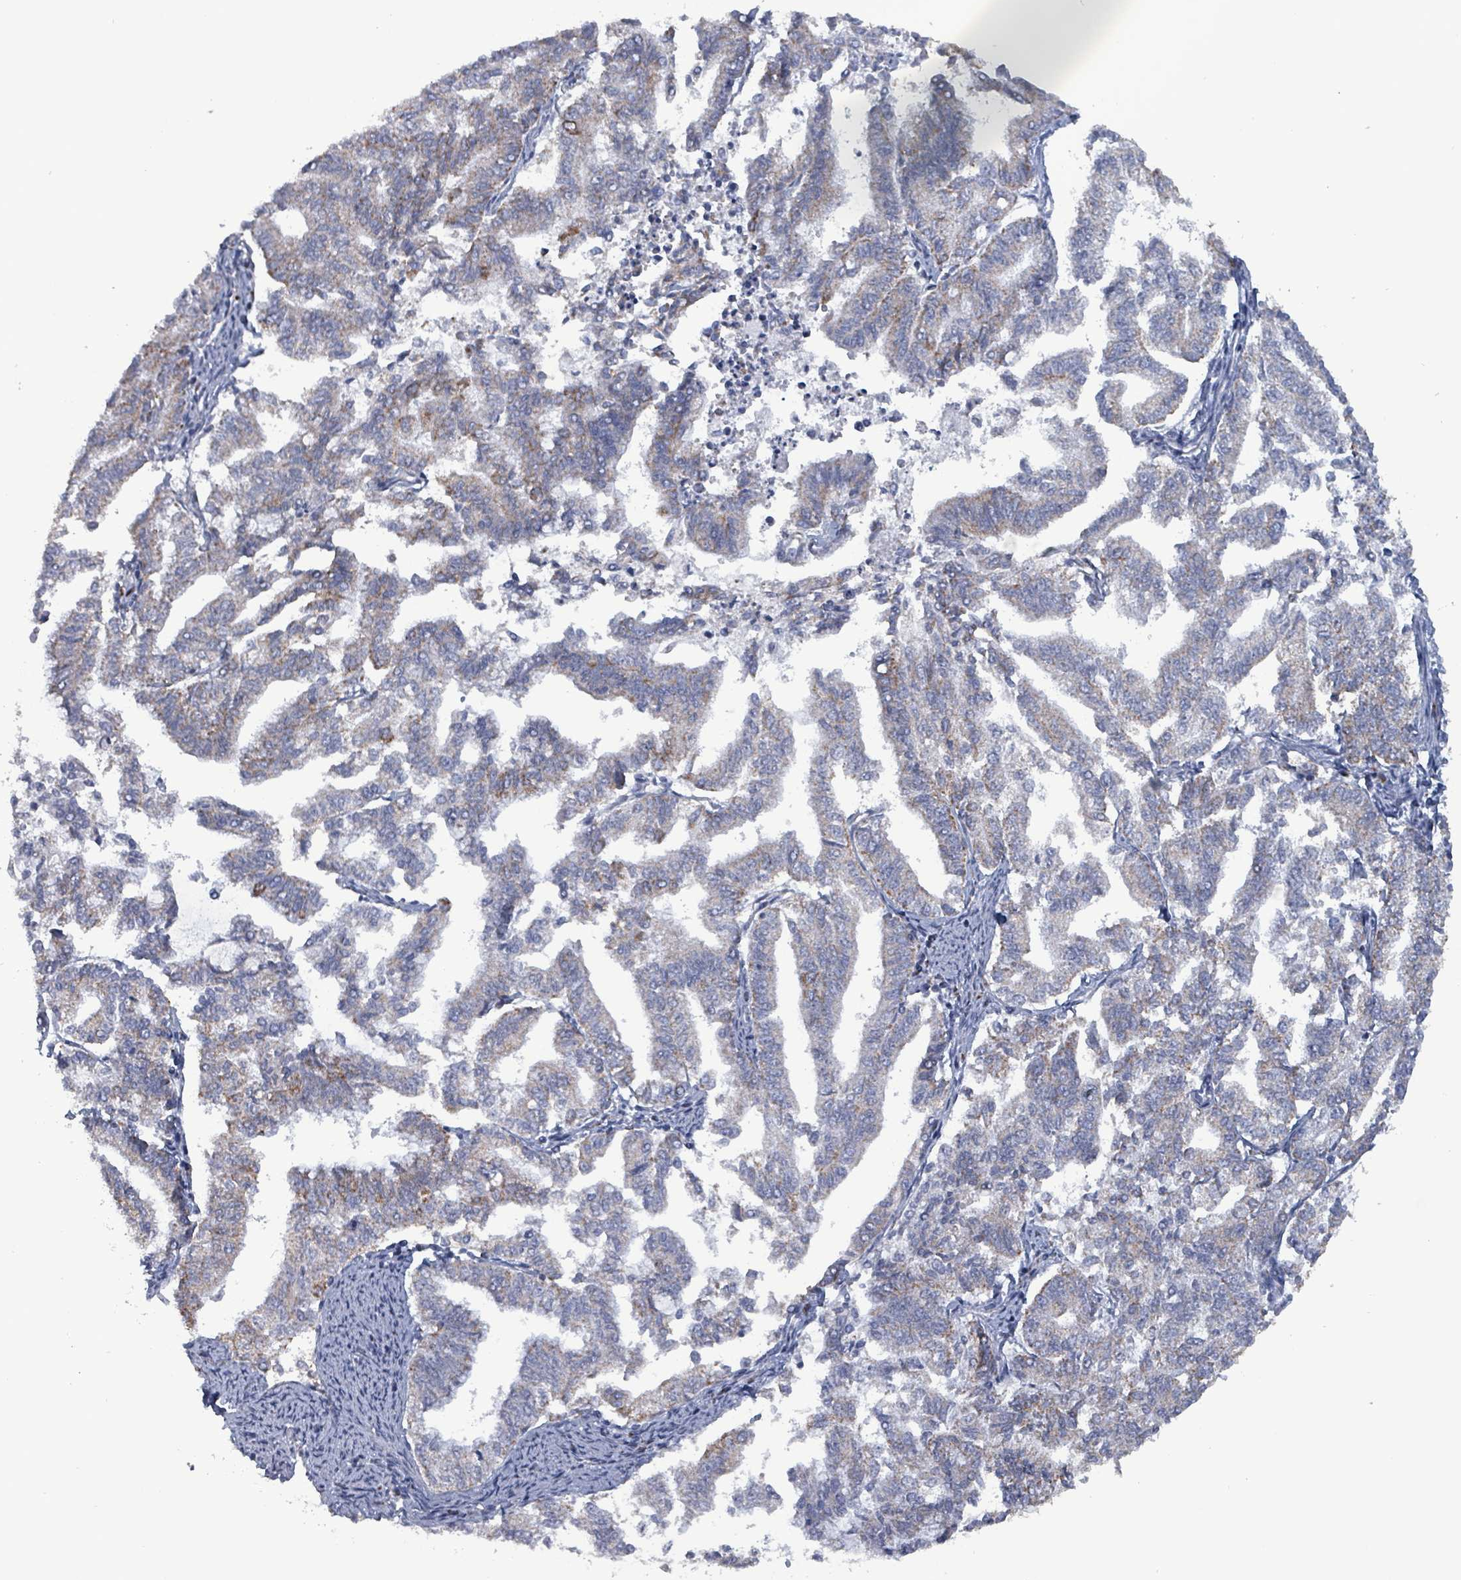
{"staining": {"intensity": "weak", "quantity": "<25%", "location": "cytoplasmic/membranous"}, "tissue": "endometrial cancer", "cell_type": "Tumor cells", "image_type": "cancer", "snomed": [{"axis": "morphology", "description": "Adenocarcinoma, NOS"}, {"axis": "topography", "description": "Endometrium"}], "caption": "There is no significant staining in tumor cells of endometrial cancer.", "gene": "IDH3B", "patient": {"sex": "female", "age": 79}}